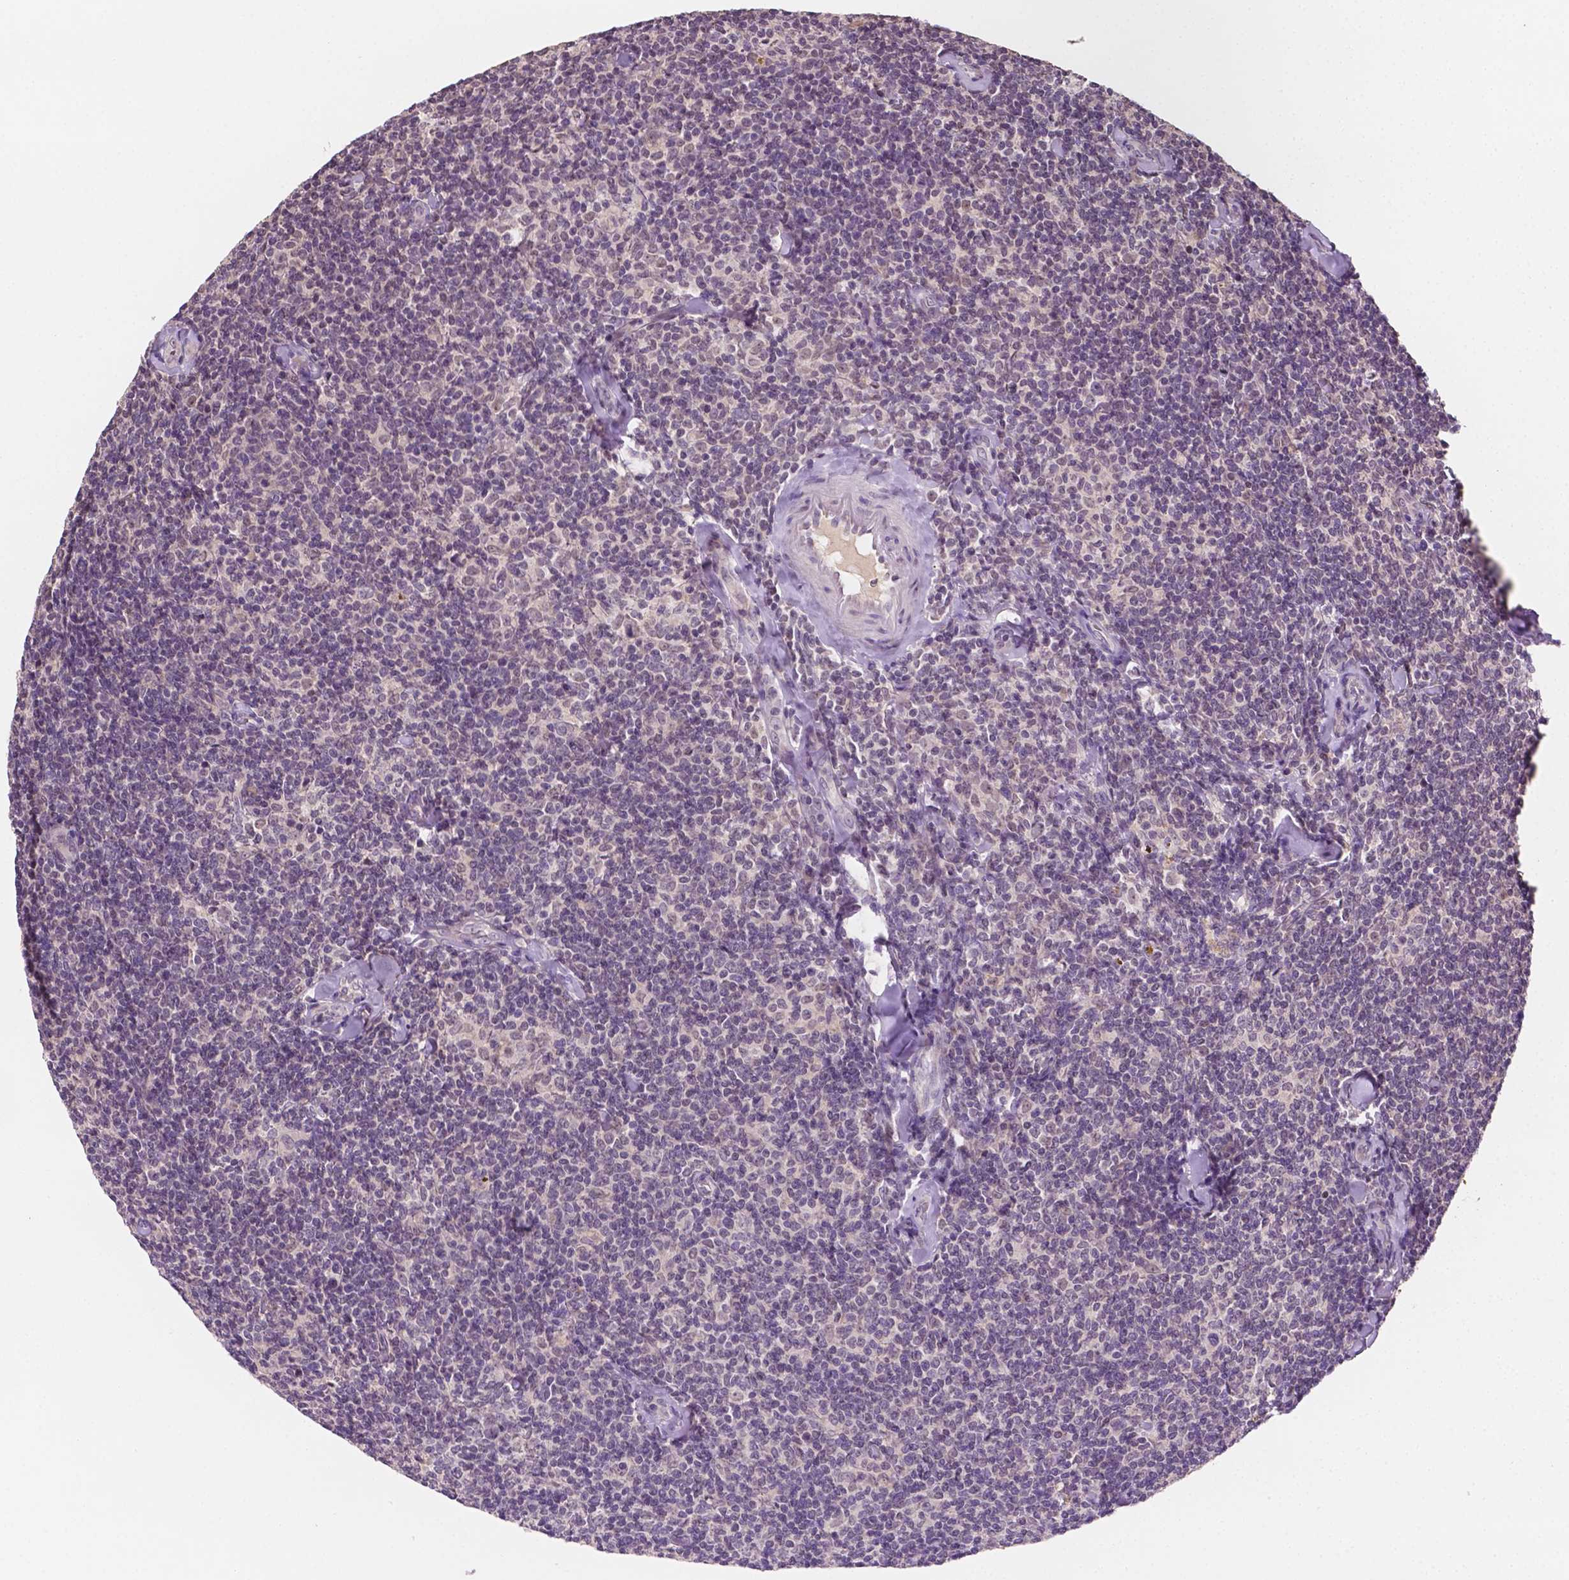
{"staining": {"intensity": "negative", "quantity": "none", "location": "none"}, "tissue": "lymphoma", "cell_type": "Tumor cells", "image_type": "cancer", "snomed": [{"axis": "morphology", "description": "Malignant lymphoma, non-Hodgkin's type, Low grade"}, {"axis": "topography", "description": "Lymph node"}], "caption": "Immunohistochemistry of human lymphoma displays no expression in tumor cells.", "gene": "MROH6", "patient": {"sex": "female", "age": 56}}